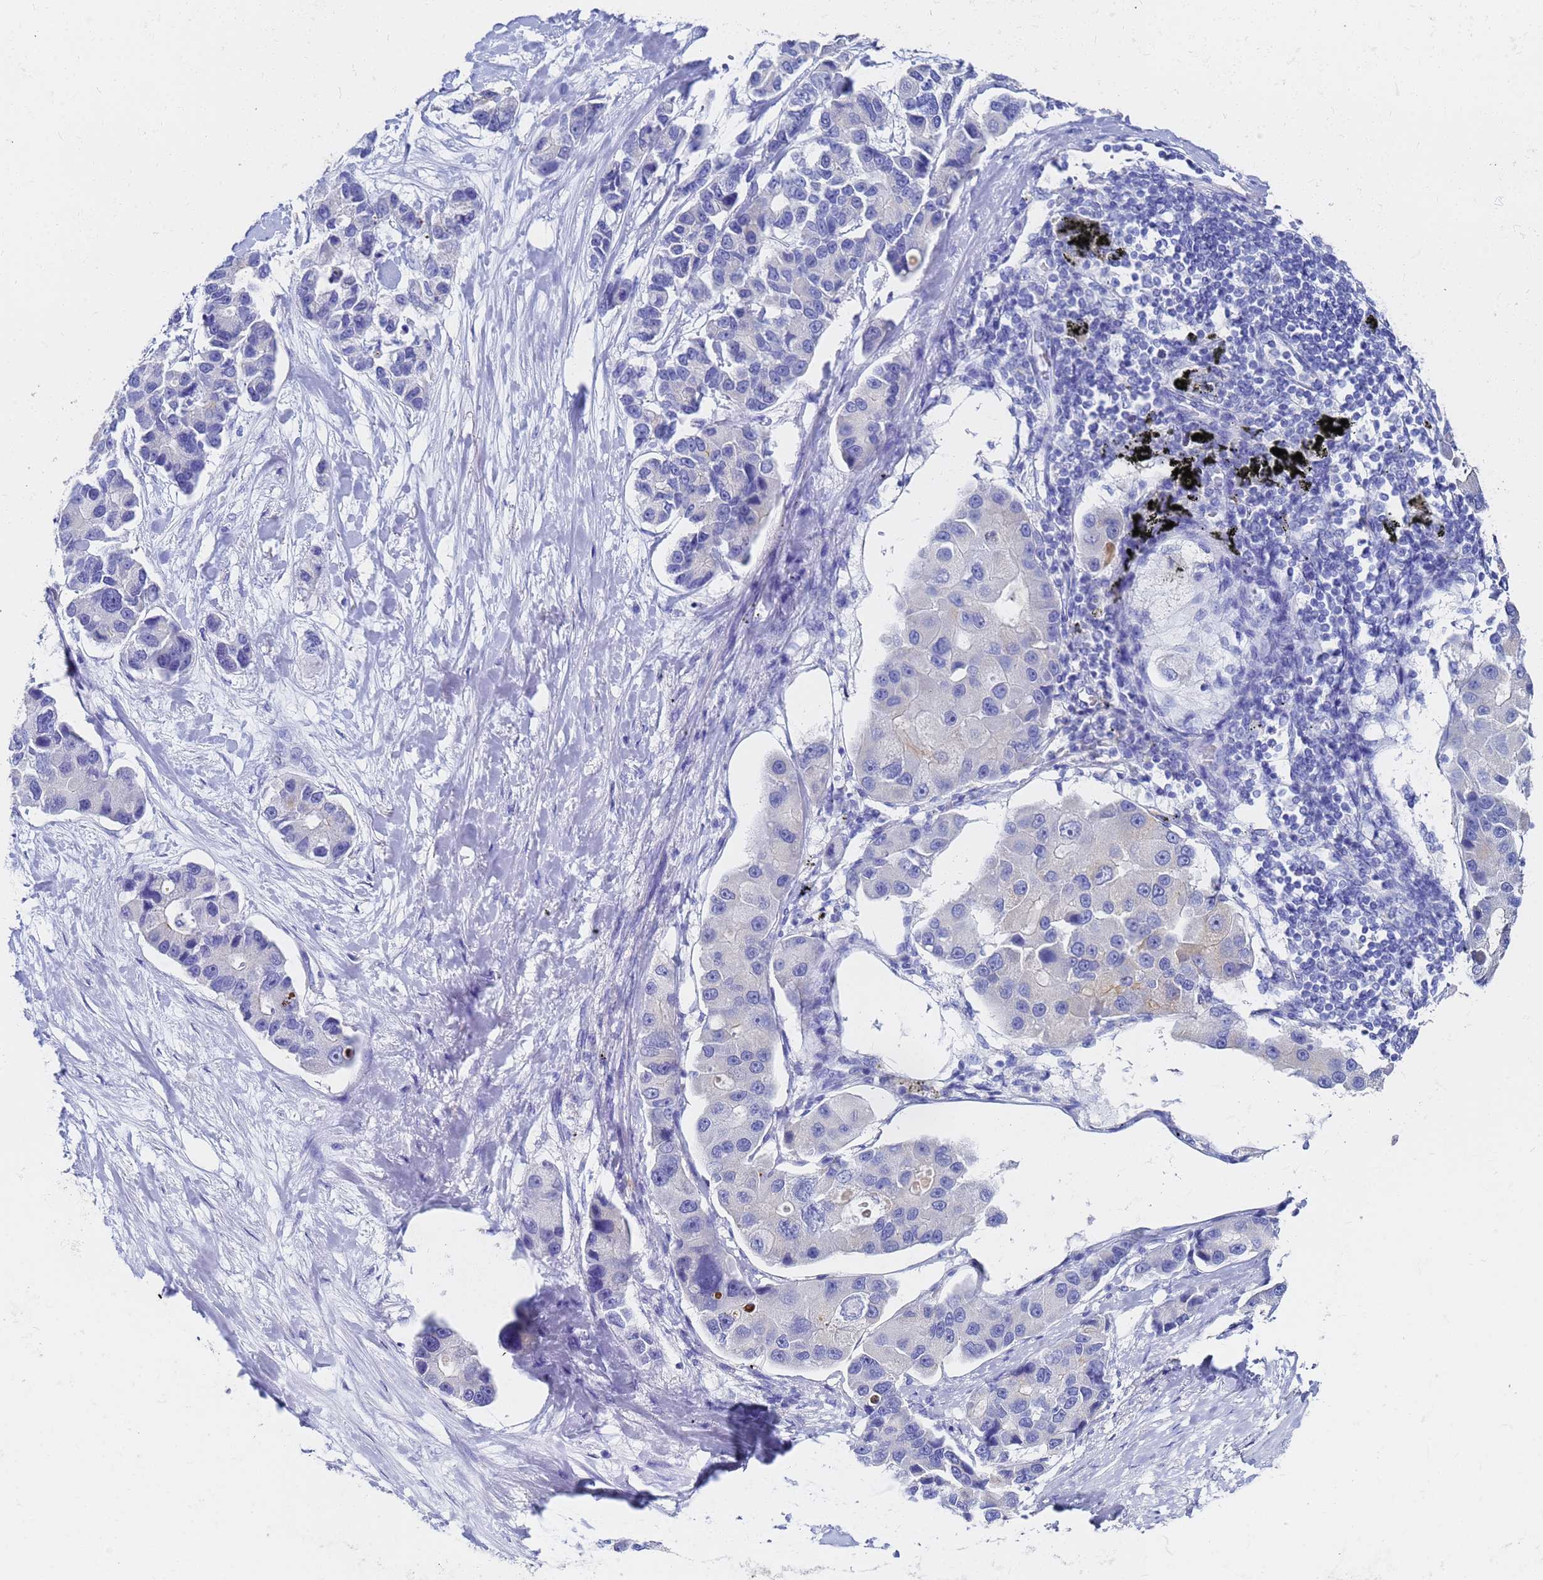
{"staining": {"intensity": "negative", "quantity": "none", "location": "none"}, "tissue": "lung cancer", "cell_type": "Tumor cells", "image_type": "cancer", "snomed": [{"axis": "morphology", "description": "Adenocarcinoma, NOS"}, {"axis": "topography", "description": "Lung"}], "caption": "Tumor cells show no significant protein positivity in lung cancer.", "gene": "C2orf72", "patient": {"sex": "female", "age": 54}}